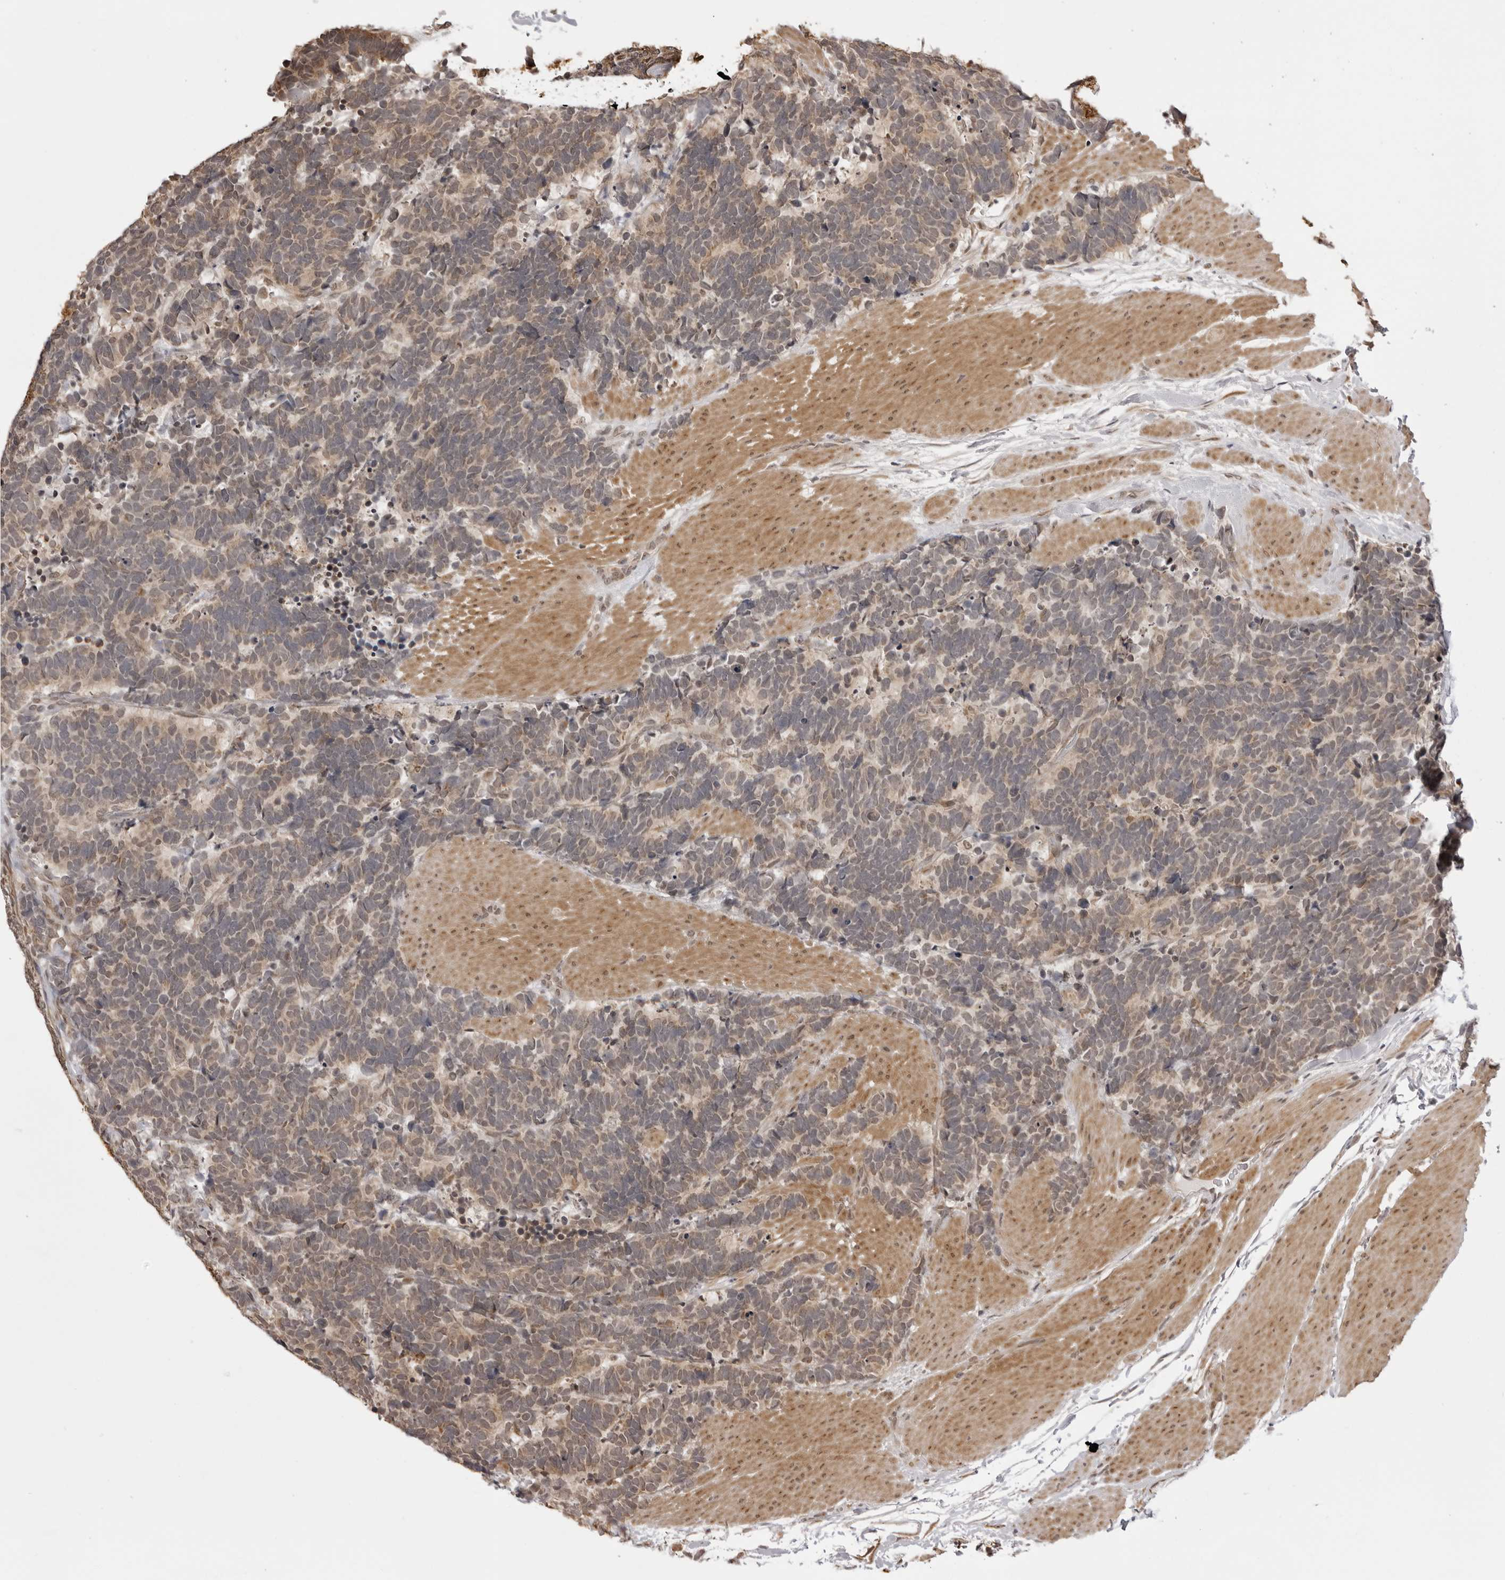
{"staining": {"intensity": "weak", "quantity": ">75%", "location": "cytoplasmic/membranous"}, "tissue": "carcinoid", "cell_type": "Tumor cells", "image_type": "cancer", "snomed": [{"axis": "morphology", "description": "Carcinoma, NOS"}, {"axis": "morphology", "description": "Carcinoid, malignant, NOS"}, {"axis": "topography", "description": "Urinary bladder"}], "caption": "Human carcinoid stained with a protein marker demonstrates weak staining in tumor cells.", "gene": "ZC3H11A", "patient": {"sex": "male", "age": 57}}